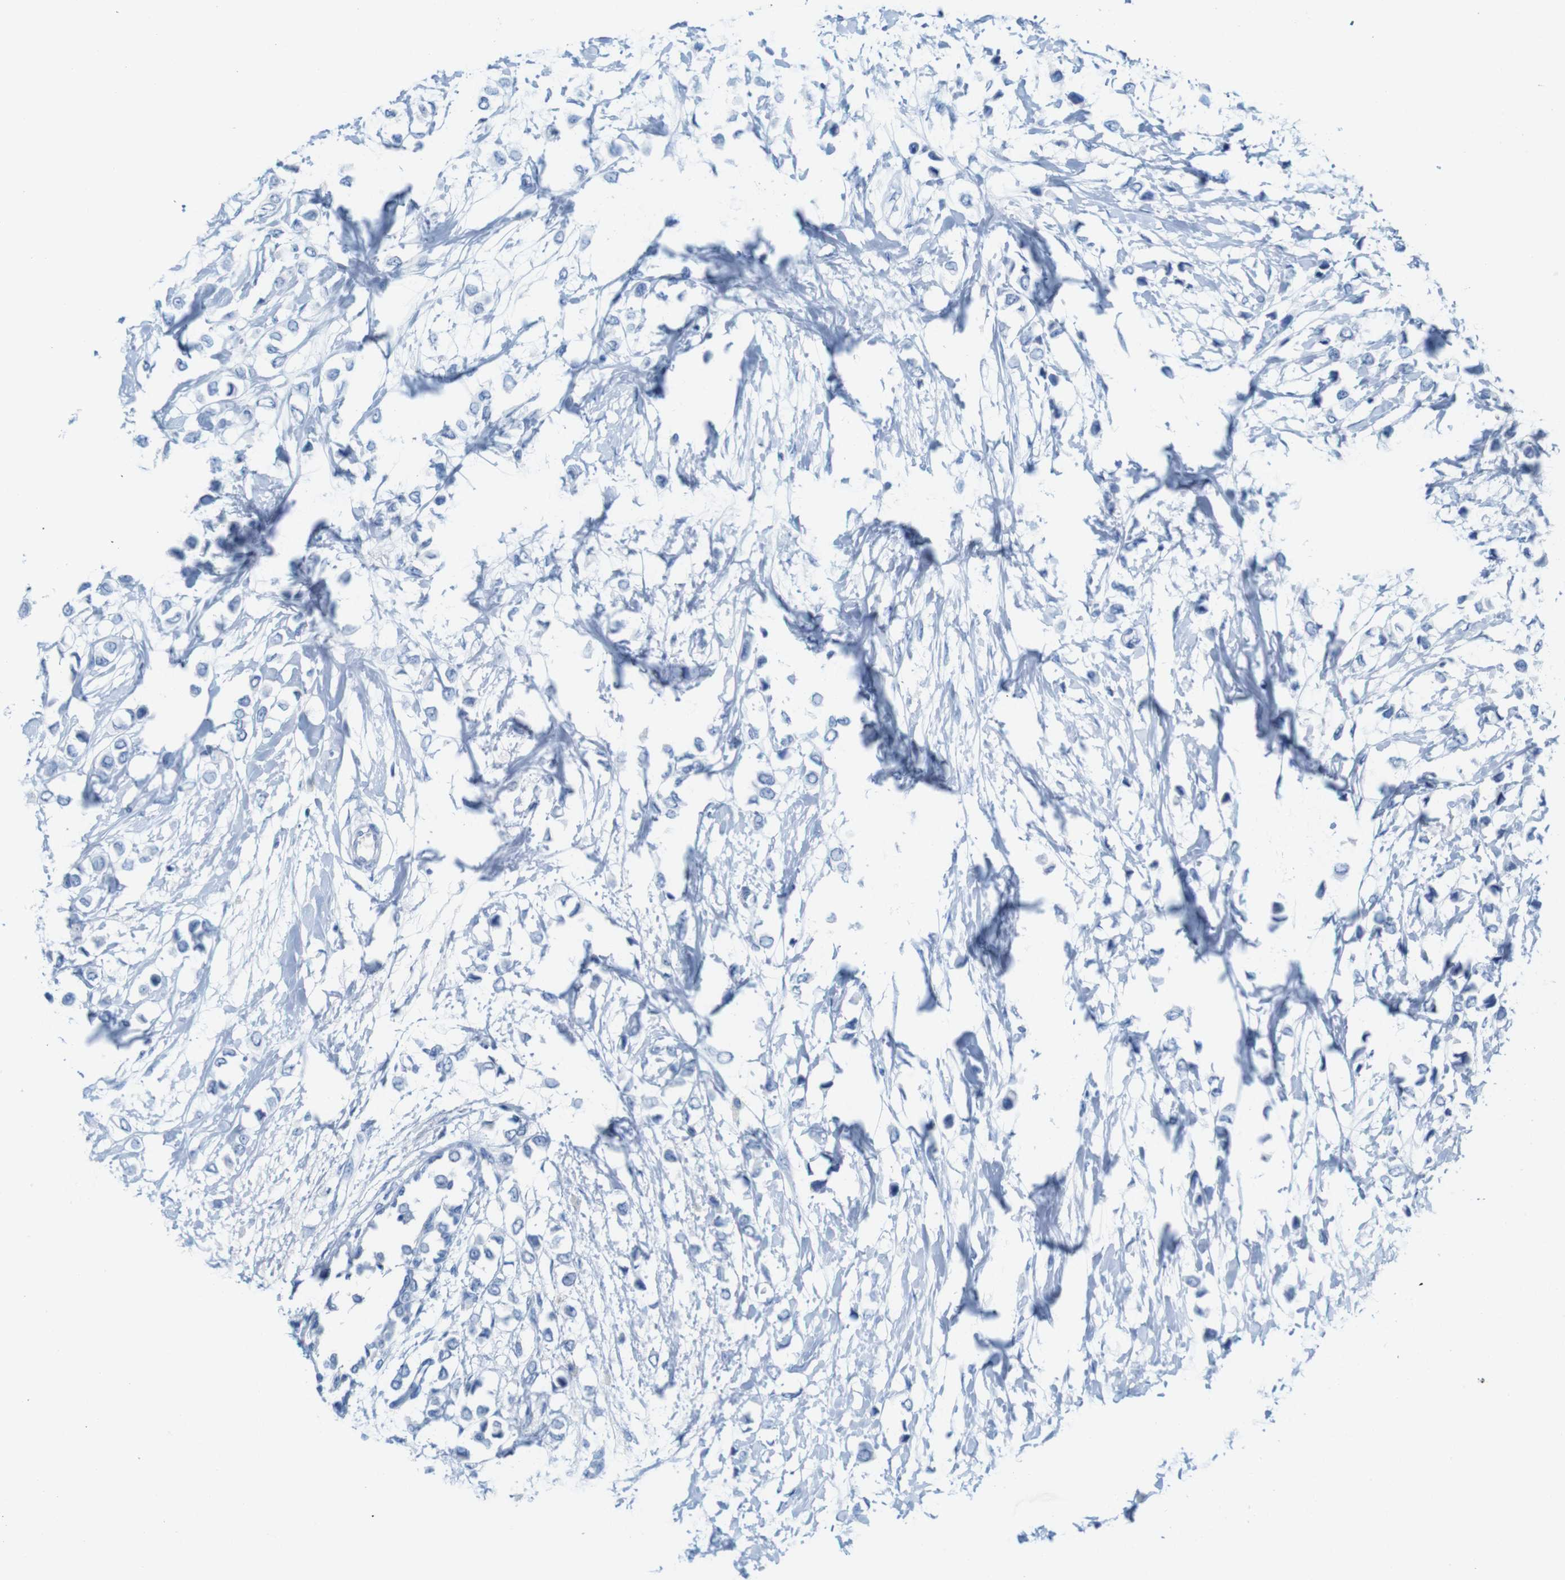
{"staining": {"intensity": "negative", "quantity": "none", "location": "none"}, "tissue": "breast cancer", "cell_type": "Tumor cells", "image_type": "cancer", "snomed": [{"axis": "morphology", "description": "Lobular carcinoma"}, {"axis": "topography", "description": "Breast"}], "caption": "Immunohistochemistry image of breast cancer stained for a protein (brown), which shows no expression in tumor cells.", "gene": "IGSF8", "patient": {"sex": "female", "age": 51}}